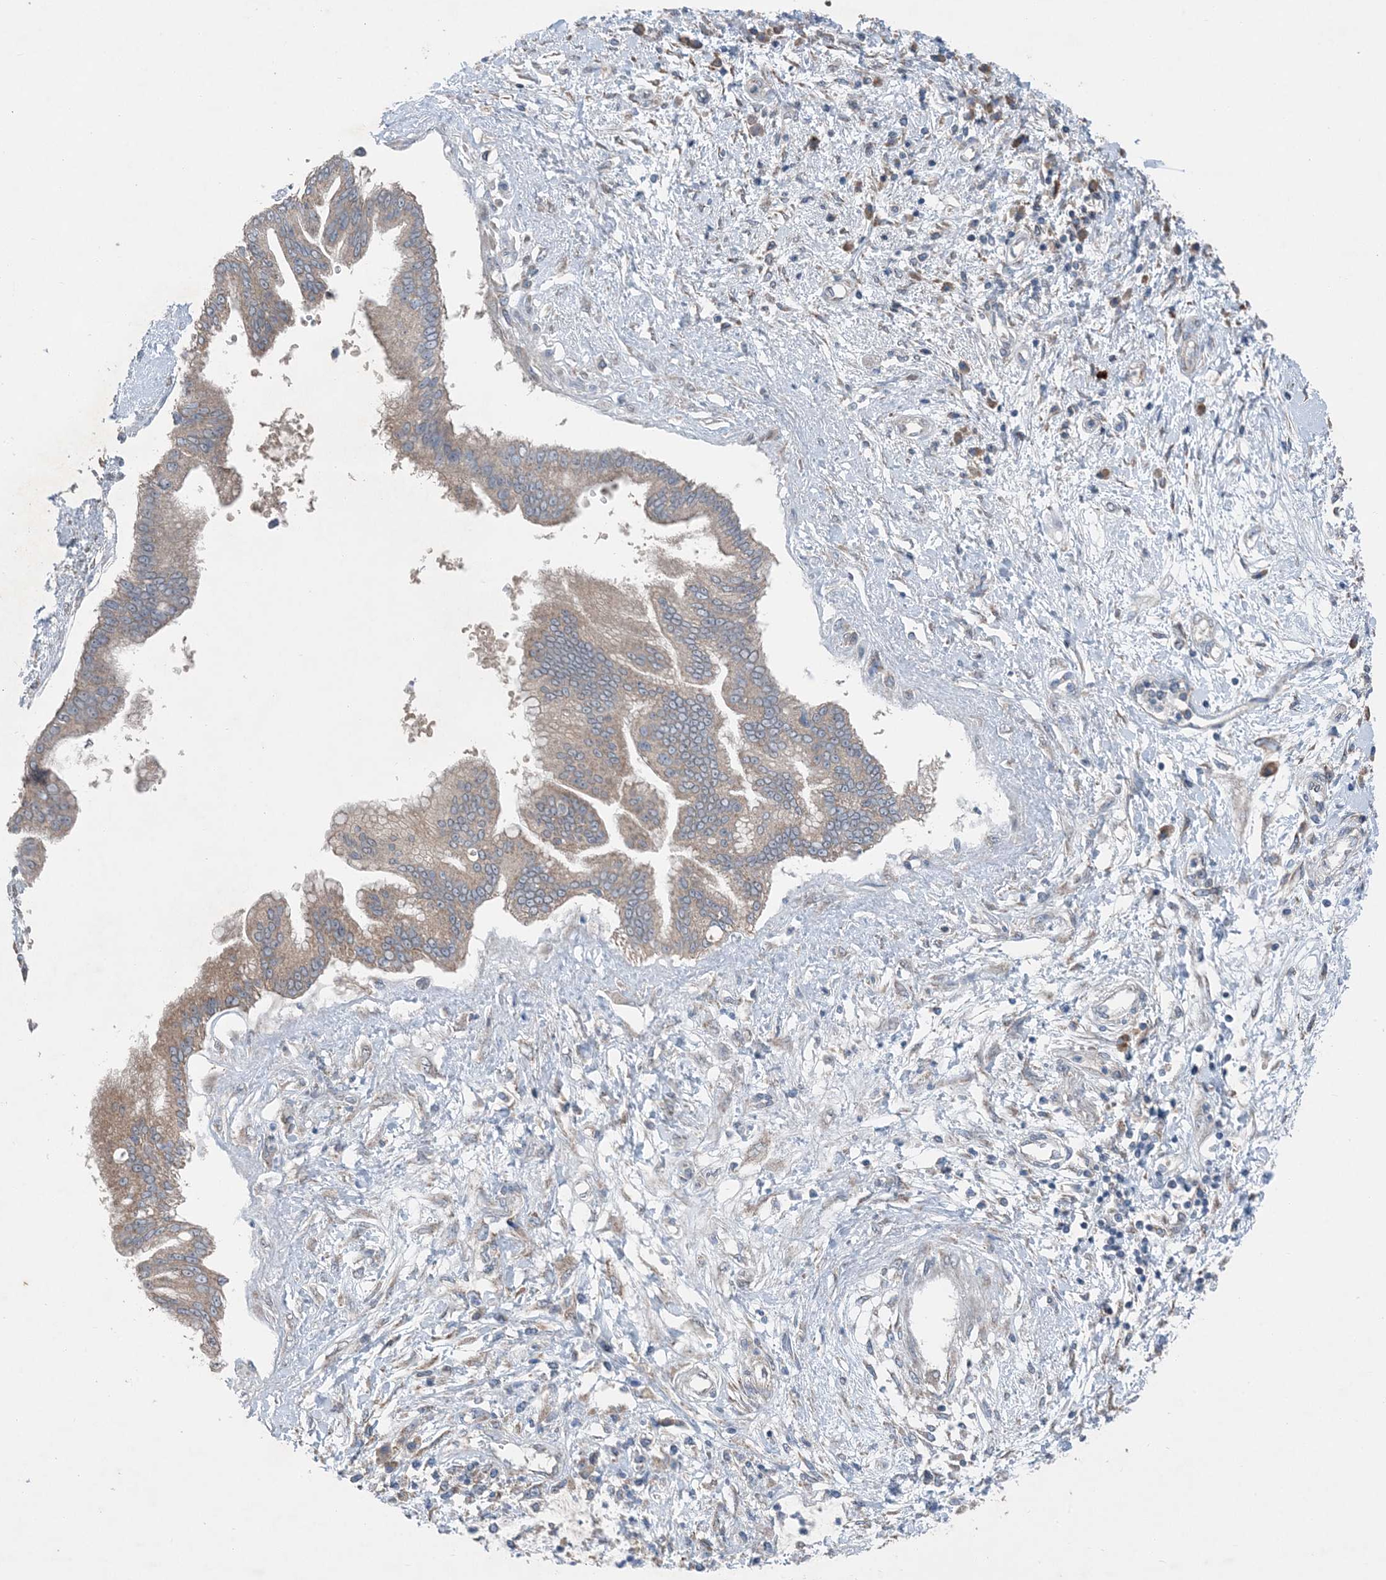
{"staining": {"intensity": "weak", "quantity": ">75%", "location": "cytoplasmic/membranous"}, "tissue": "pancreatic cancer", "cell_type": "Tumor cells", "image_type": "cancer", "snomed": [{"axis": "morphology", "description": "Adenocarcinoma, NOS"}, {"axis": "topography", "description": "Pancreas"}], "caption": "Weak cytoplasmic/membranous protein positivity is appreciated in about >75% of tumor cells in pancreatic cancer (adenocarcinoma).", "gene": "DHX30", "patient": {"sex": "female", "age": 56}}